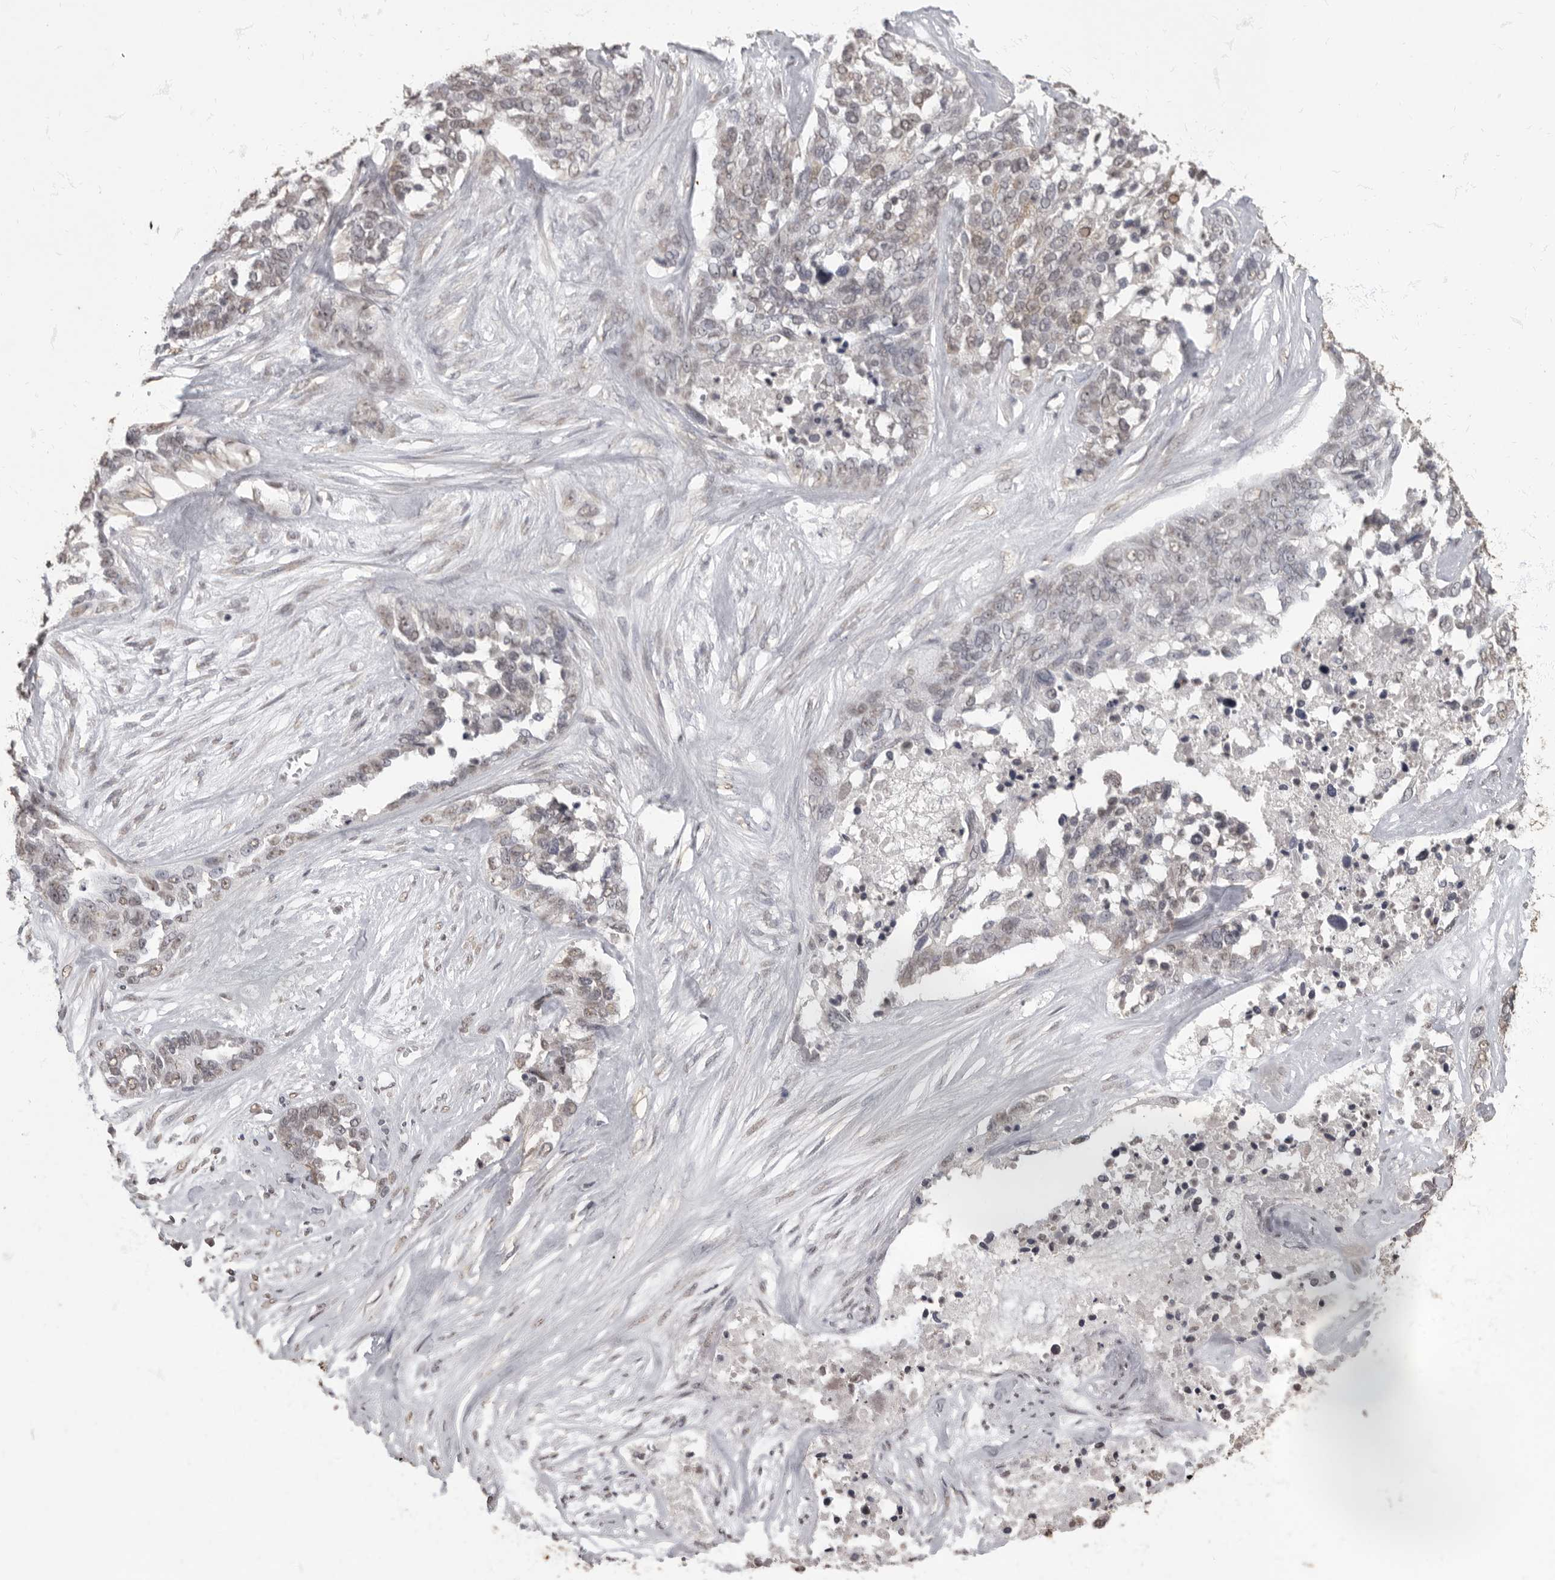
{"staining": {"intensity": "weak", "quantity": "<25%", "location": "nuclear"}, "tissue": "ovarian cancer", "cell_type": "Tumor cells", "image_type": "cancer", "snomed": [{"axis": "morphology", "description": "Cystadenocarcinoma, serous, NOS"}, {"axis": "topography", "description": "Ovary"}], "caption": "Ovarian serous cystadenocarcinoma was stained to show a protein in brown. There is no significant positivity in tumor cells.", "gene": "NBL1", "patient": {"sex": "female", "age": 44}}